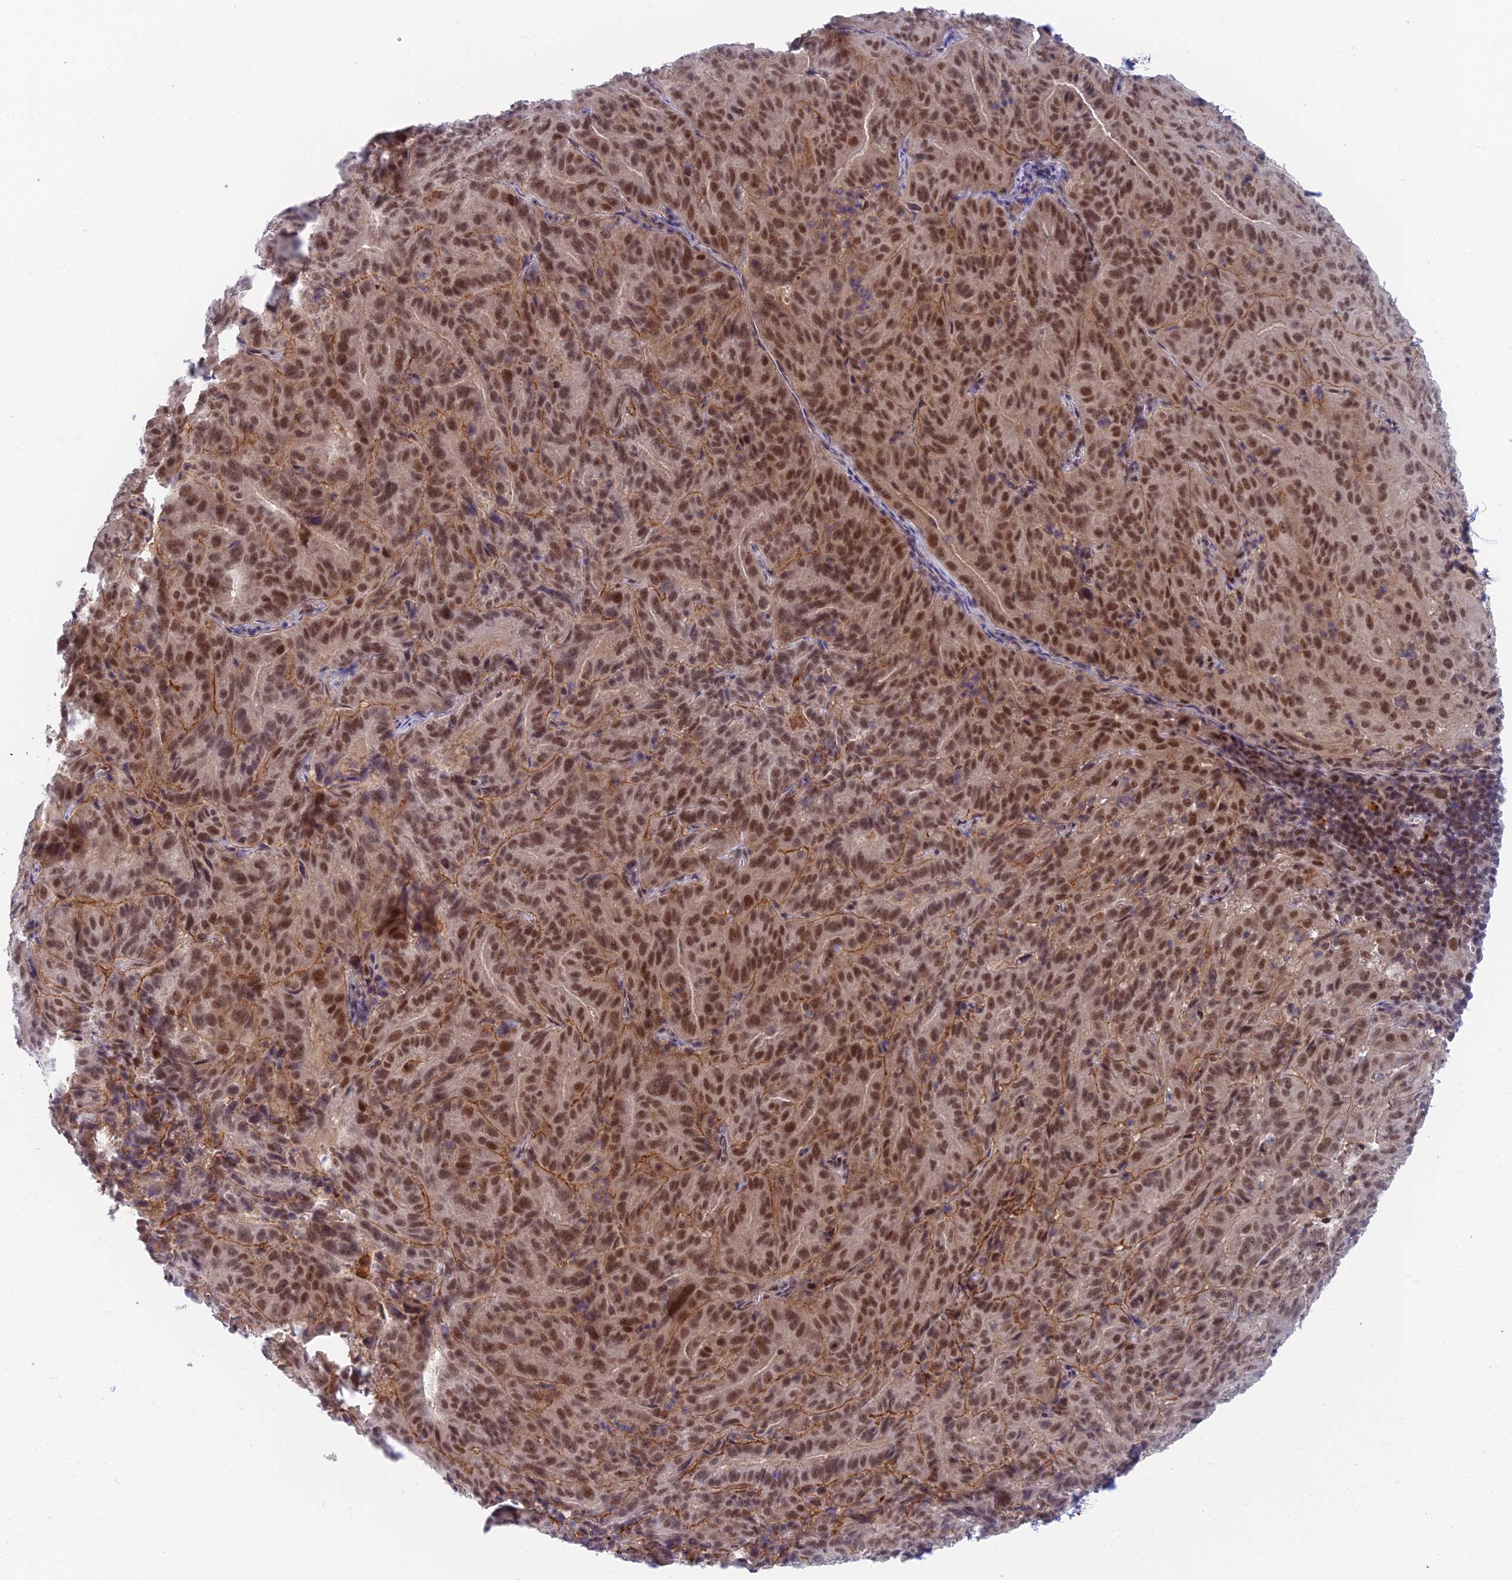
{"staining": {"intensity": "moderate", "quantity": ">75%", "location": "cytoplasmic/membranous,nuclear"}, "tissue": "pancreatic cancer", "cell_type": "Tumor cells", "image_type": "cancer", "snomed": [{"axis": "morphology", "description": "Adenocarcinoma, NOS"}, {"axis": "topography", "description": "Pancreas"}], "caption": "A brown stain shows moderate cytoplasmic/membranous and nuclear expression of a protein in adenocarcinoma (pancreatic) tumor cells.", "gene": "NSMCE1", "patient": {"sex": "male", "age": 63}}